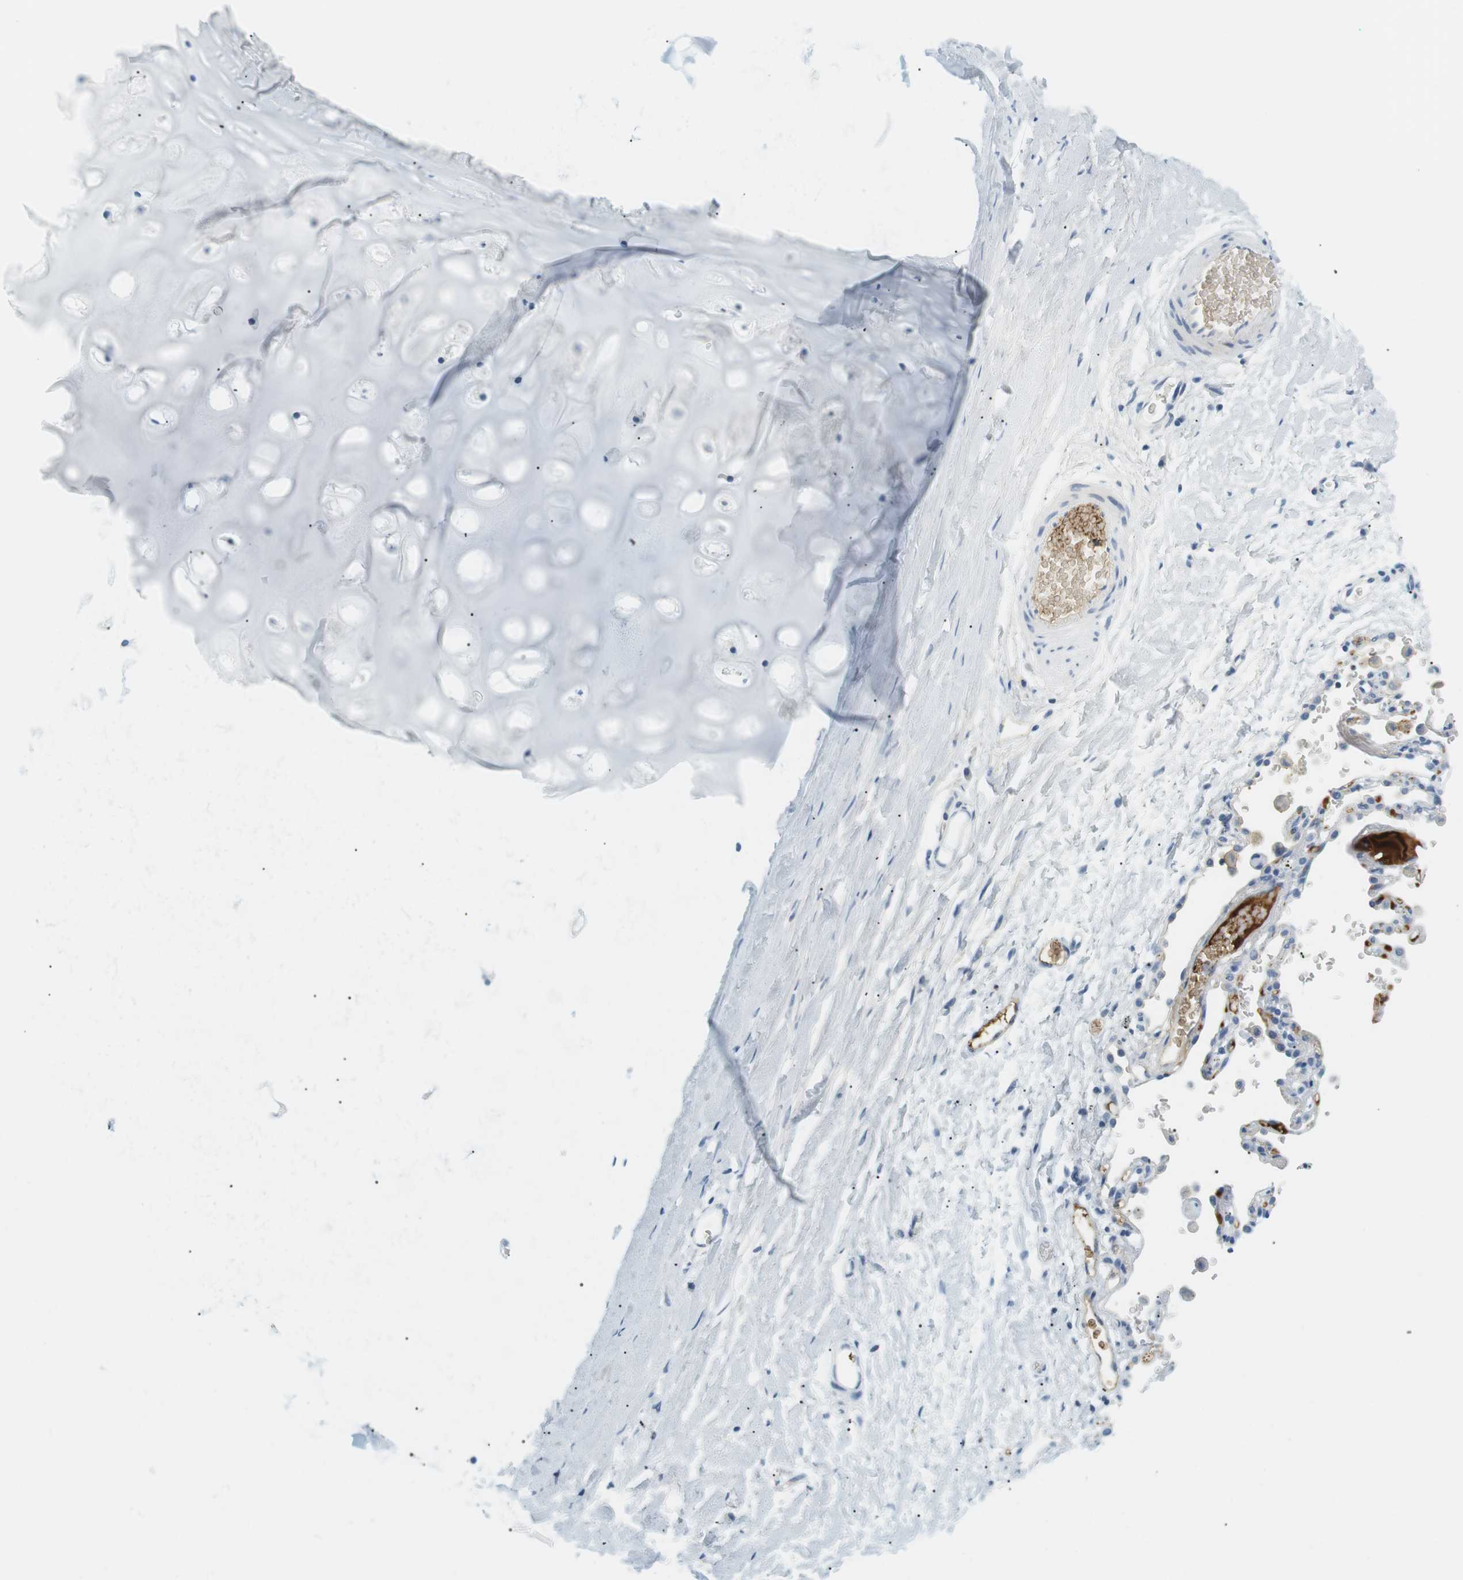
{"staining": {"intensity": "negative", "quantity": "none", "location": "none"}, "tissue": "adipose tissue", "cell_type": "Adipocytes", "image_type": "normal", "snomed": [{"axis": "morphology", "description": "Normal tissue, NOS"}, {"axis": "topography", "description": "Cartilage tissue"}, {"axis": "topography", "description": "Bronchus"}], "caption": "The immunohistochemistry image has no significant expression in adipocytes of adipose tissue. (DAB IHC with hematoxylin counter stain).", "gene": "APOB", "patient": {"sex": "female", "age": 53}}